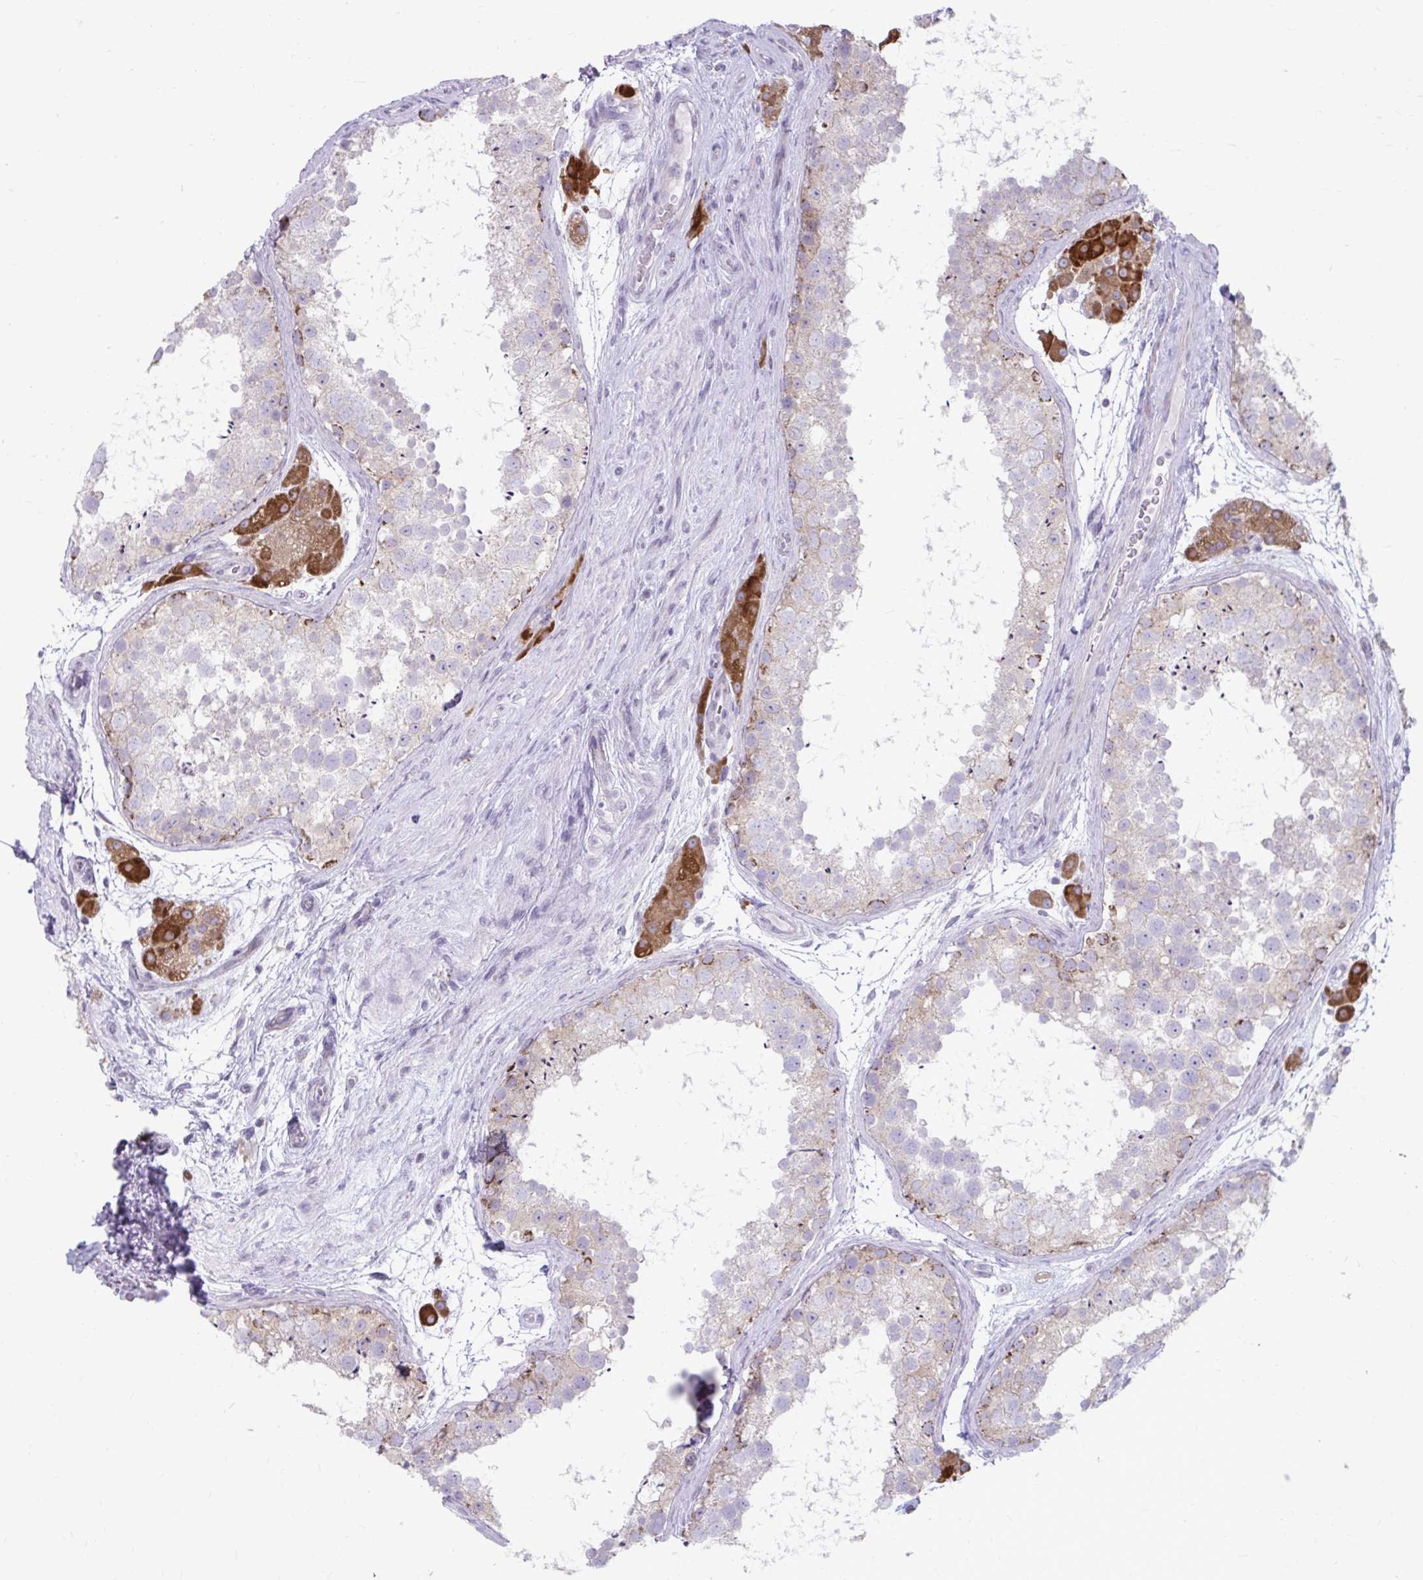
{"staining": {"intensity": "strong", "quantity": "<25%", "location": "cytoplasmic/membranous"}, "tissue": "testis", "cell_type": "Cells in seminiferous ducts", "image_type": "normal", "snomed": [{"axis": "morphology", "description": "Normal tissue, NOS"}, {"axis": "topography", "description": "Testis"}], "caption": "Immunohistochemistry histopathology image of normal testis stained for a protein (brown), which displays medium levels of strong cytoplasmic/membranous expression in about <25% of cells in seminiferous ducts.", "gene": "MSMO1", "patient": {"sex": "male", "age": 41}}